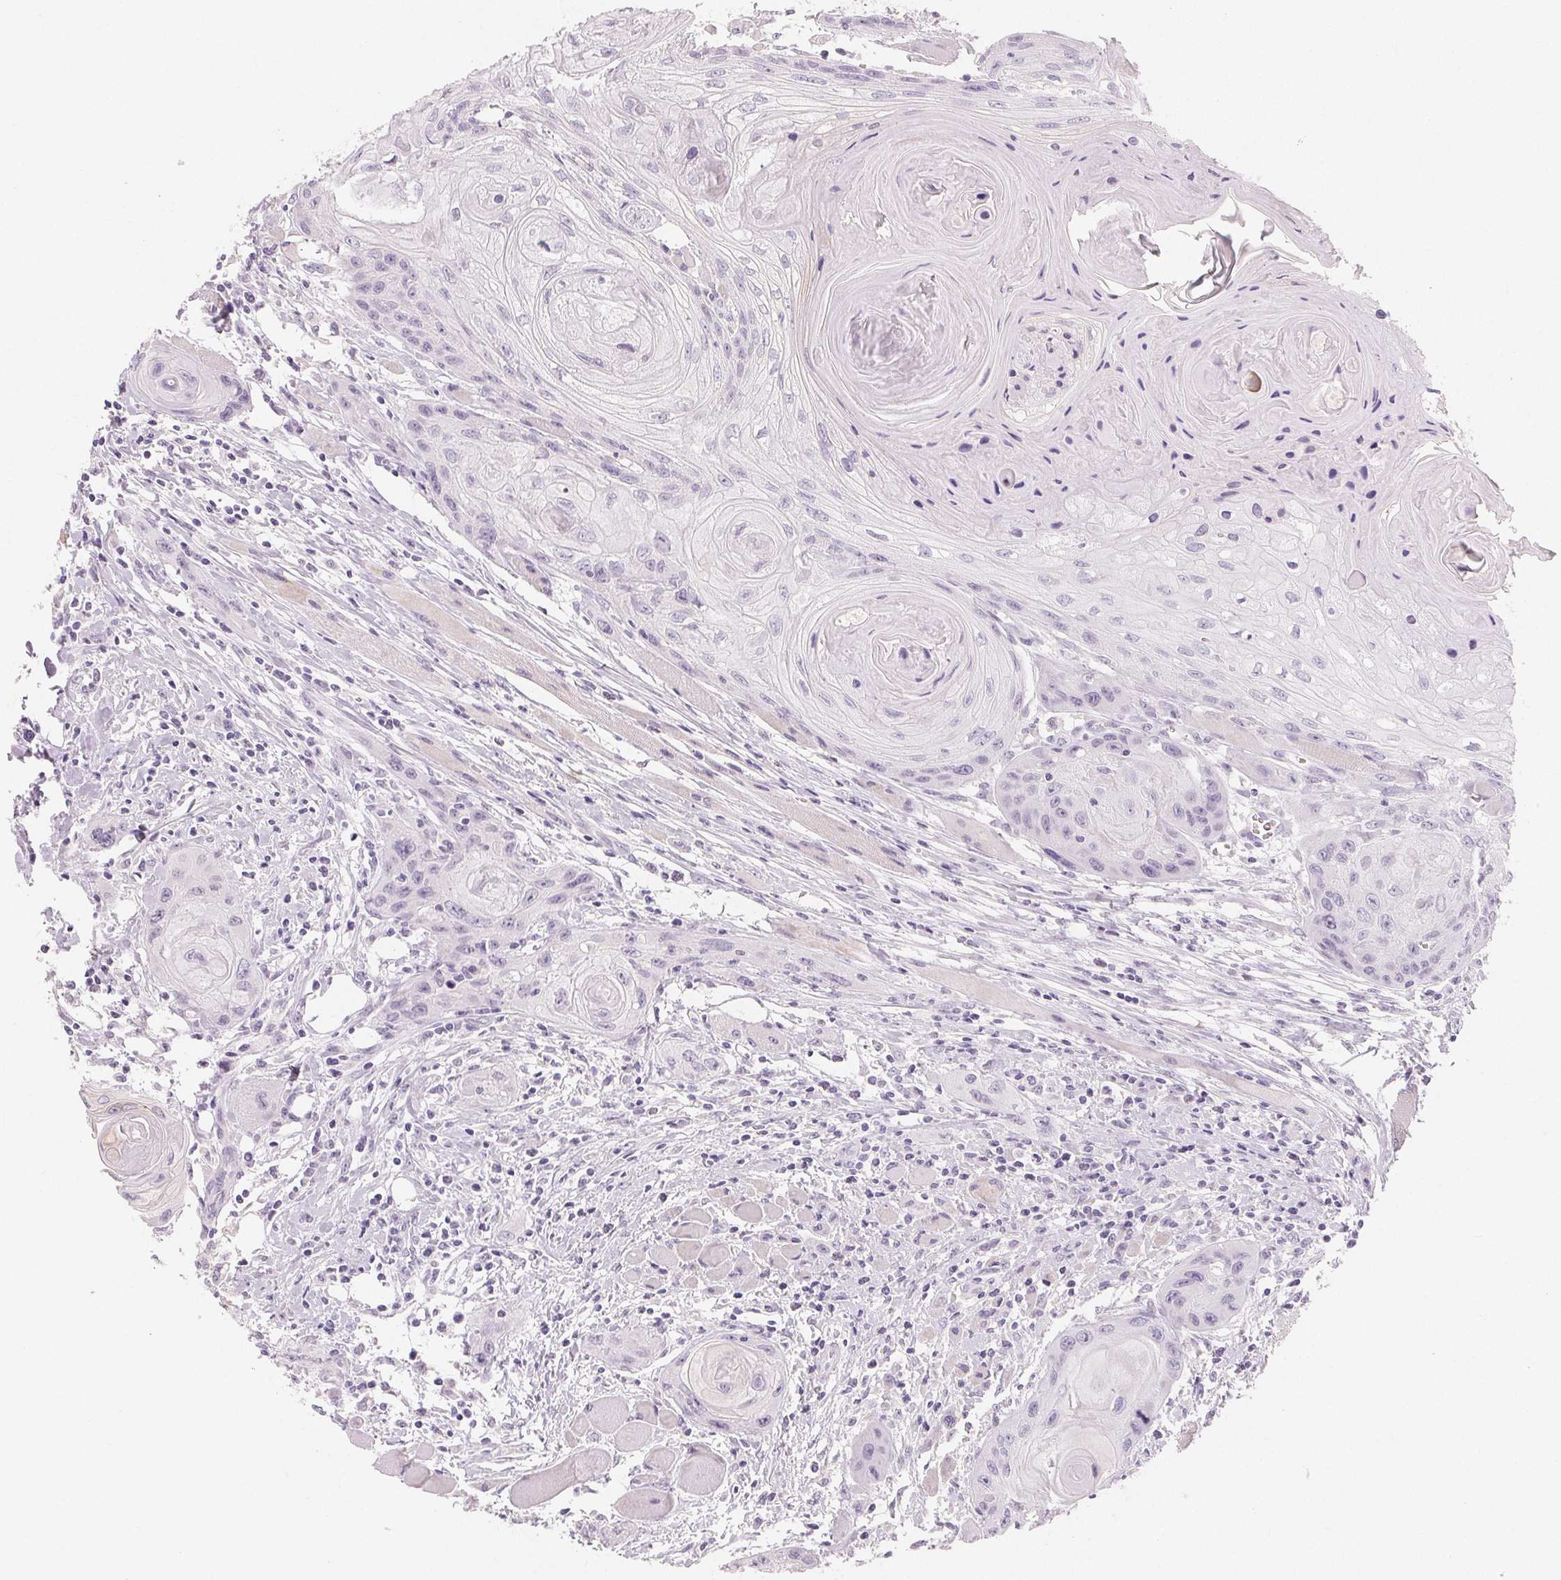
{"staining": {"intensity": "negative", "quantity": "none", "location": "none"}, "tissue": "head and neck cancer", "cell_type": "Tumor cells", "image_type": "cancer", "snomed": [{"axis": "morphology", "description": "Squamous cell carcinoma, NOS"}, {"axis": "topography", "description": "Oral tissue"}, {"axis": "topography", "description": "Head-Neck"}], "caption": "High power microscopy micrograph of an immunohistochemistry (IHC) photomicrograph of head and neck cancer (squamous cell carcinoma), revealing no significant positivity in tumor cells.", "gene": "MIOX", "patient": {"sex": "male", "age": 58}}